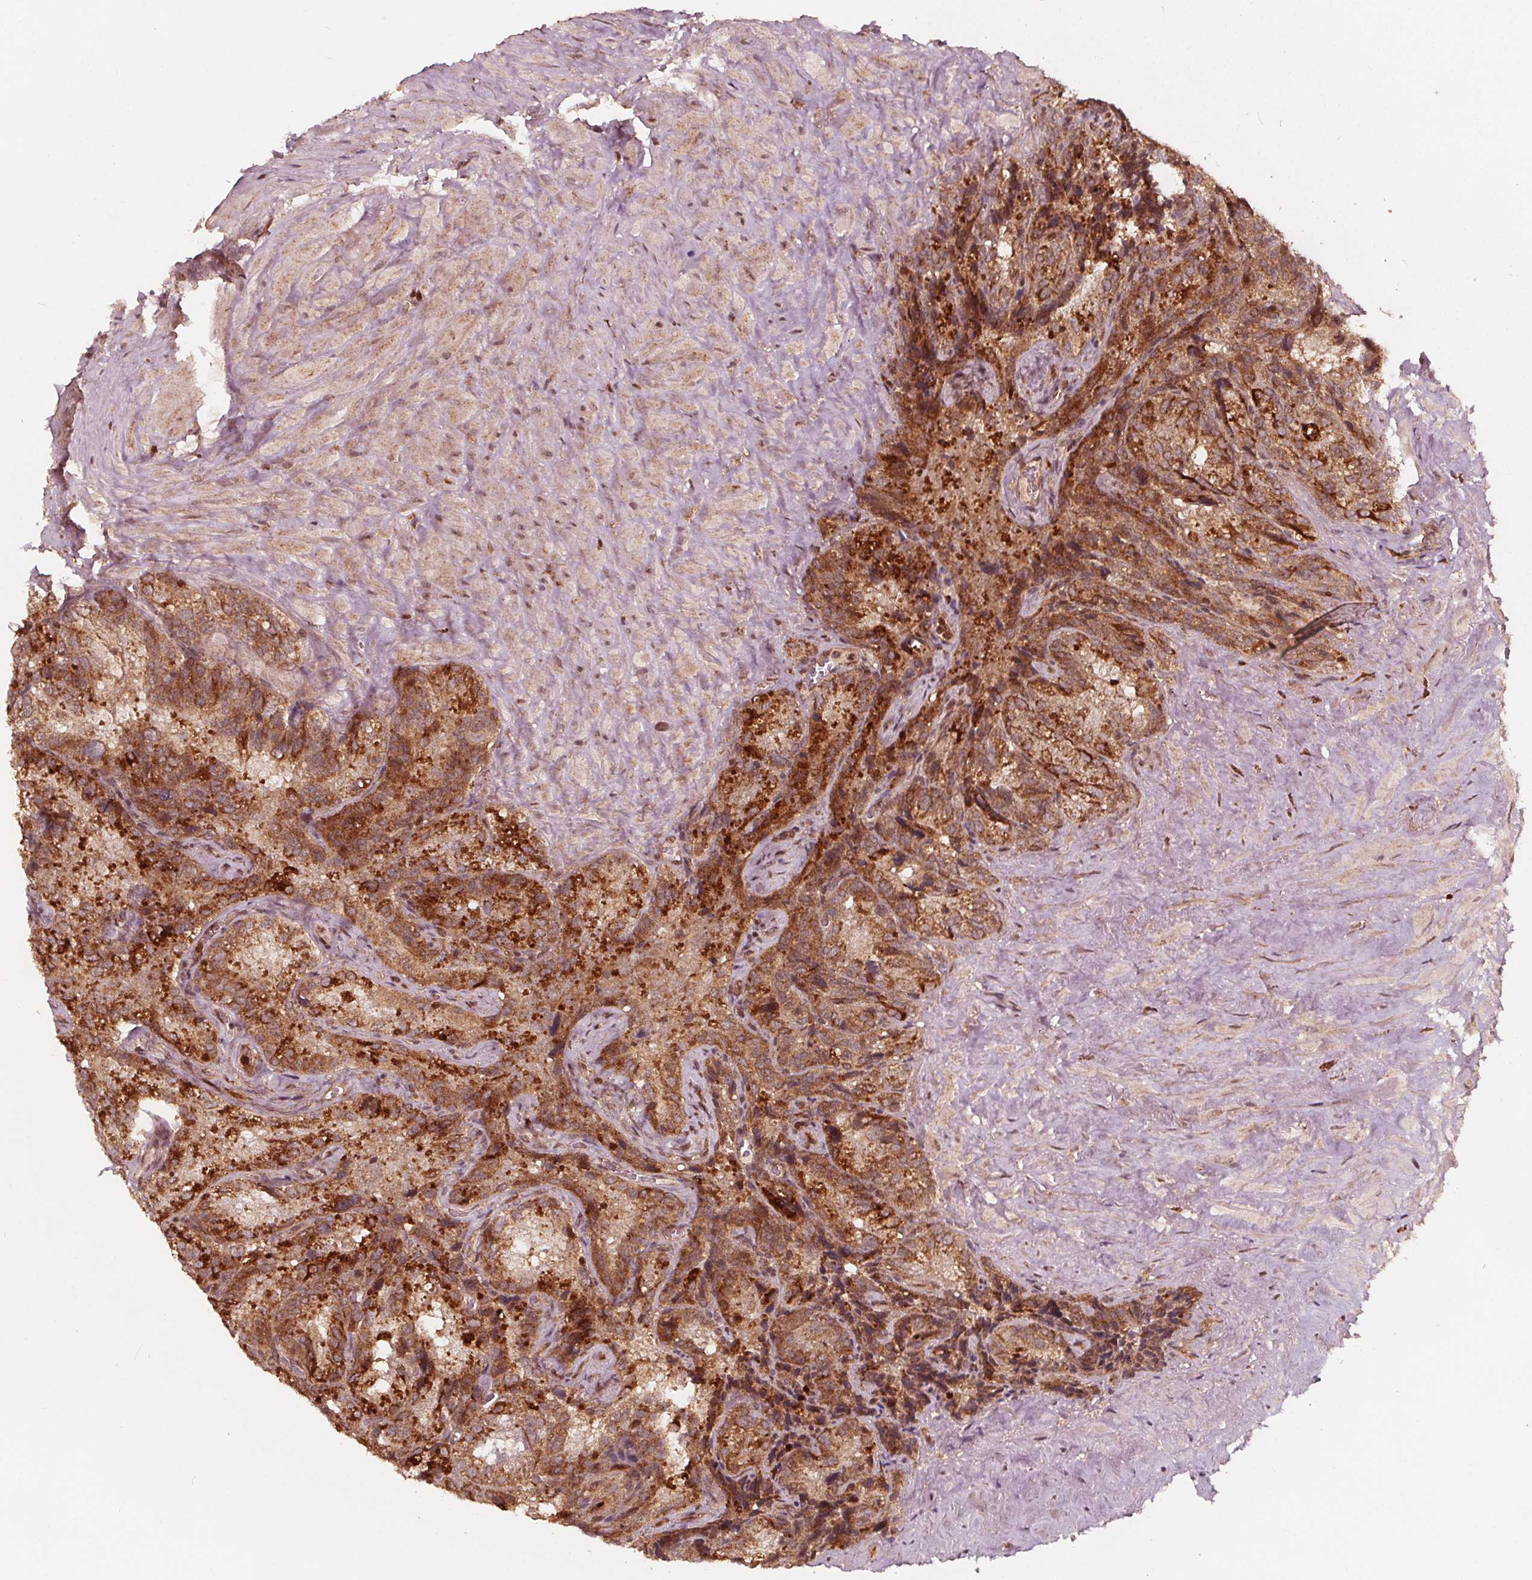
{"staining": {"intensity": "strong", "quantity": ">75%", "location": "cytoplasmic/membranous"}, "tissue": "seminal vesicle", "cell_type": "Glandular cells", "image_type": "normal", "snomed": [{"axis": "morphology", "description": "Normal tissue, NOS"}, {"axis": "topography", "description": "Prostate"}, {"axis": "topography", "description": "Seminal veicle"}], "caption": "Strong cytoplasmic/membranous positivity is identified in about >75% of glandular cells in benign seminal vesicle.", "gene": "AIP", "patient": {"sex": "male", "age": 71}}